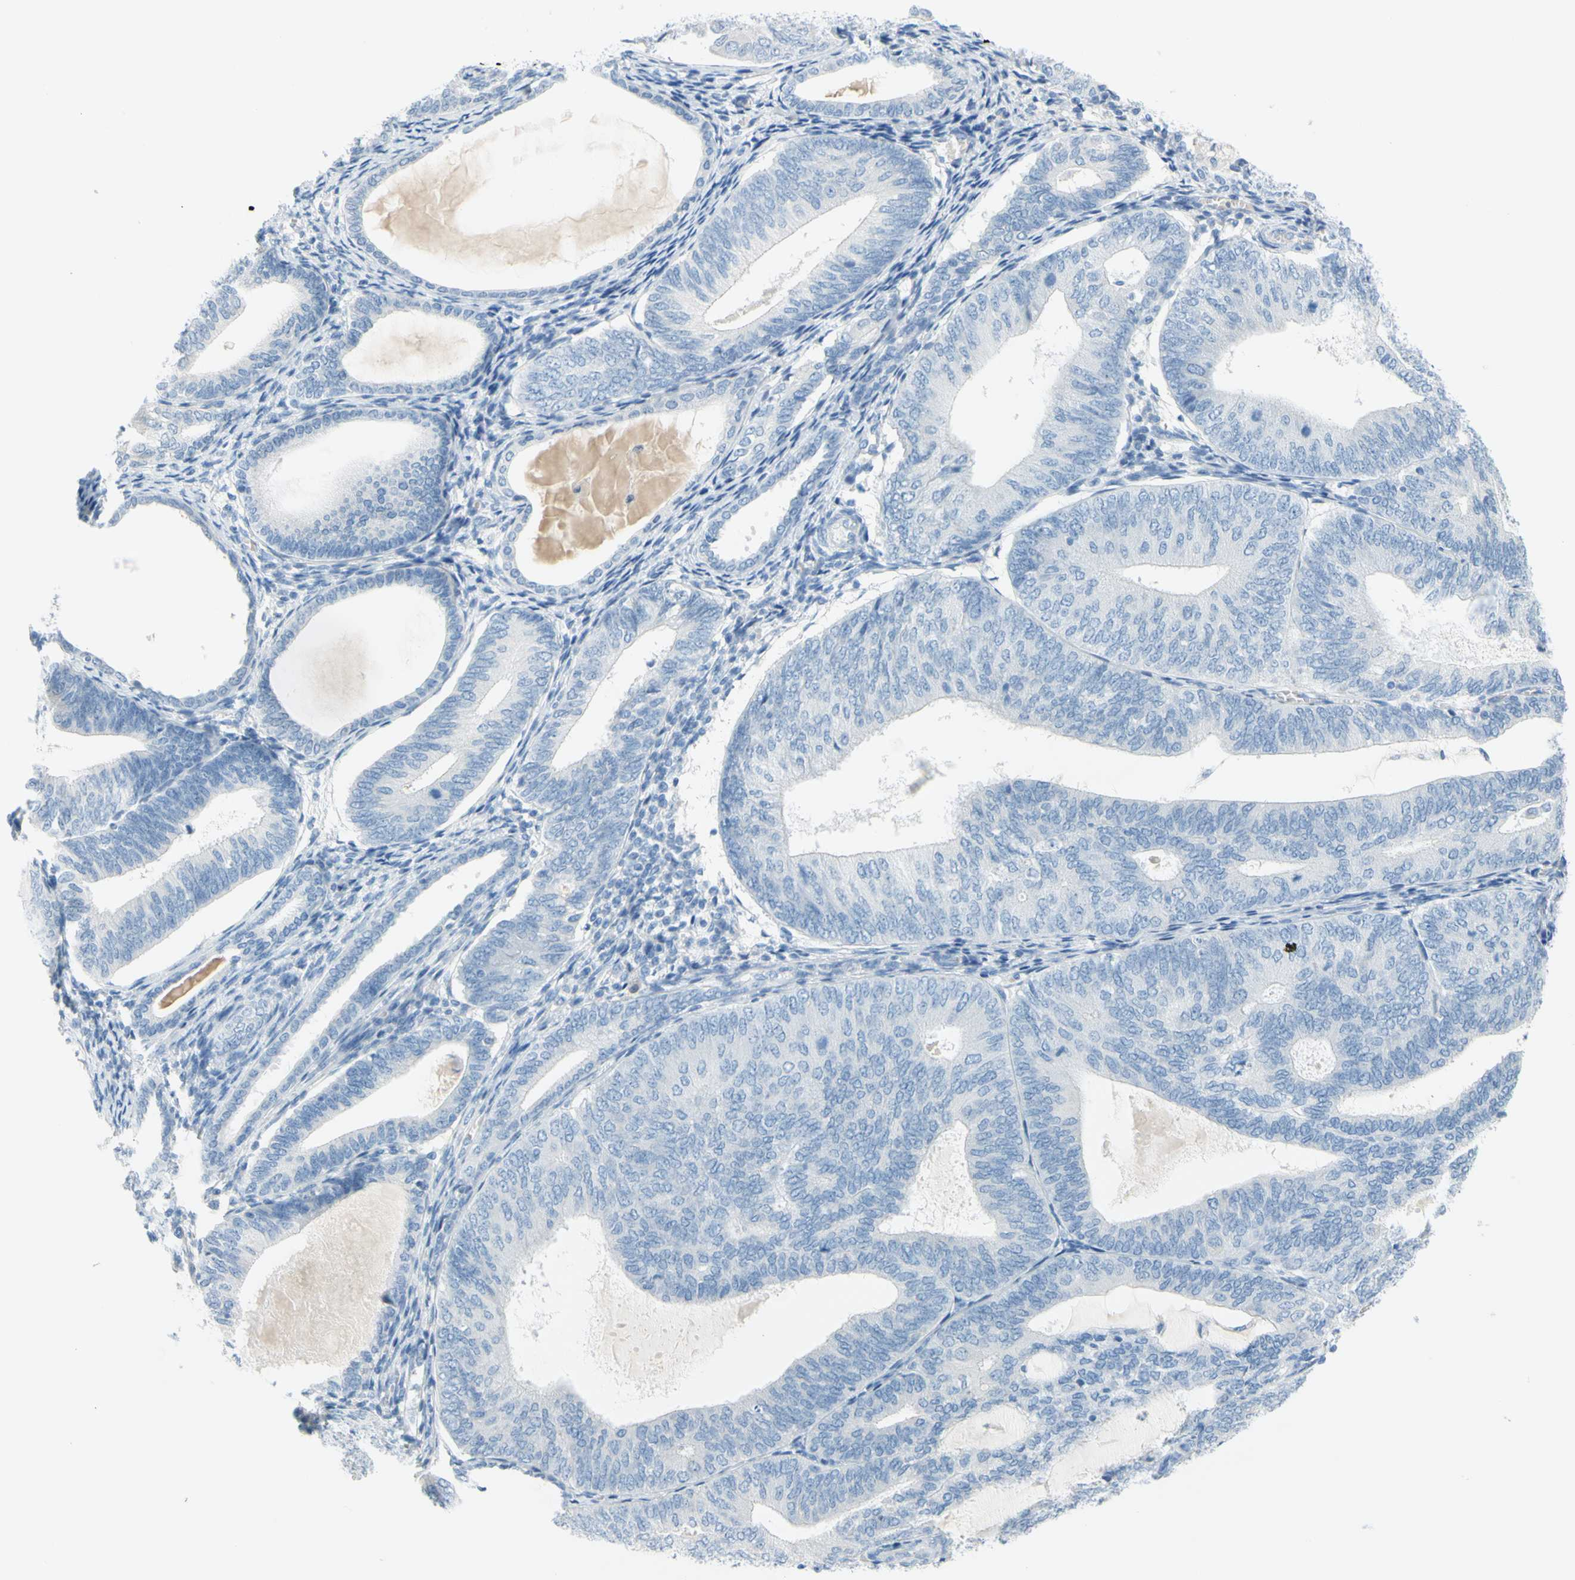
{"staining": {"intensity": "negative", "quantity": "none", "location": "none"}, "tissue": "endometrial cancer", "cell_type": "Tumor cells", "image_type": "cancer", "snomed": [{"axis": "morphology", "description": "Adenocarcinoma, NOS"}, {"axis": "topography", "description": "Endometrium"}], "caption": "Immunohistochemistry image of neoplastic tissue: endometrial cancer stained with DAB shows no significant protein expression in tumor cells. Nuclei are stained in blue.", "gene": "DCT", "patient": {"sex": "female", "age": 81}}